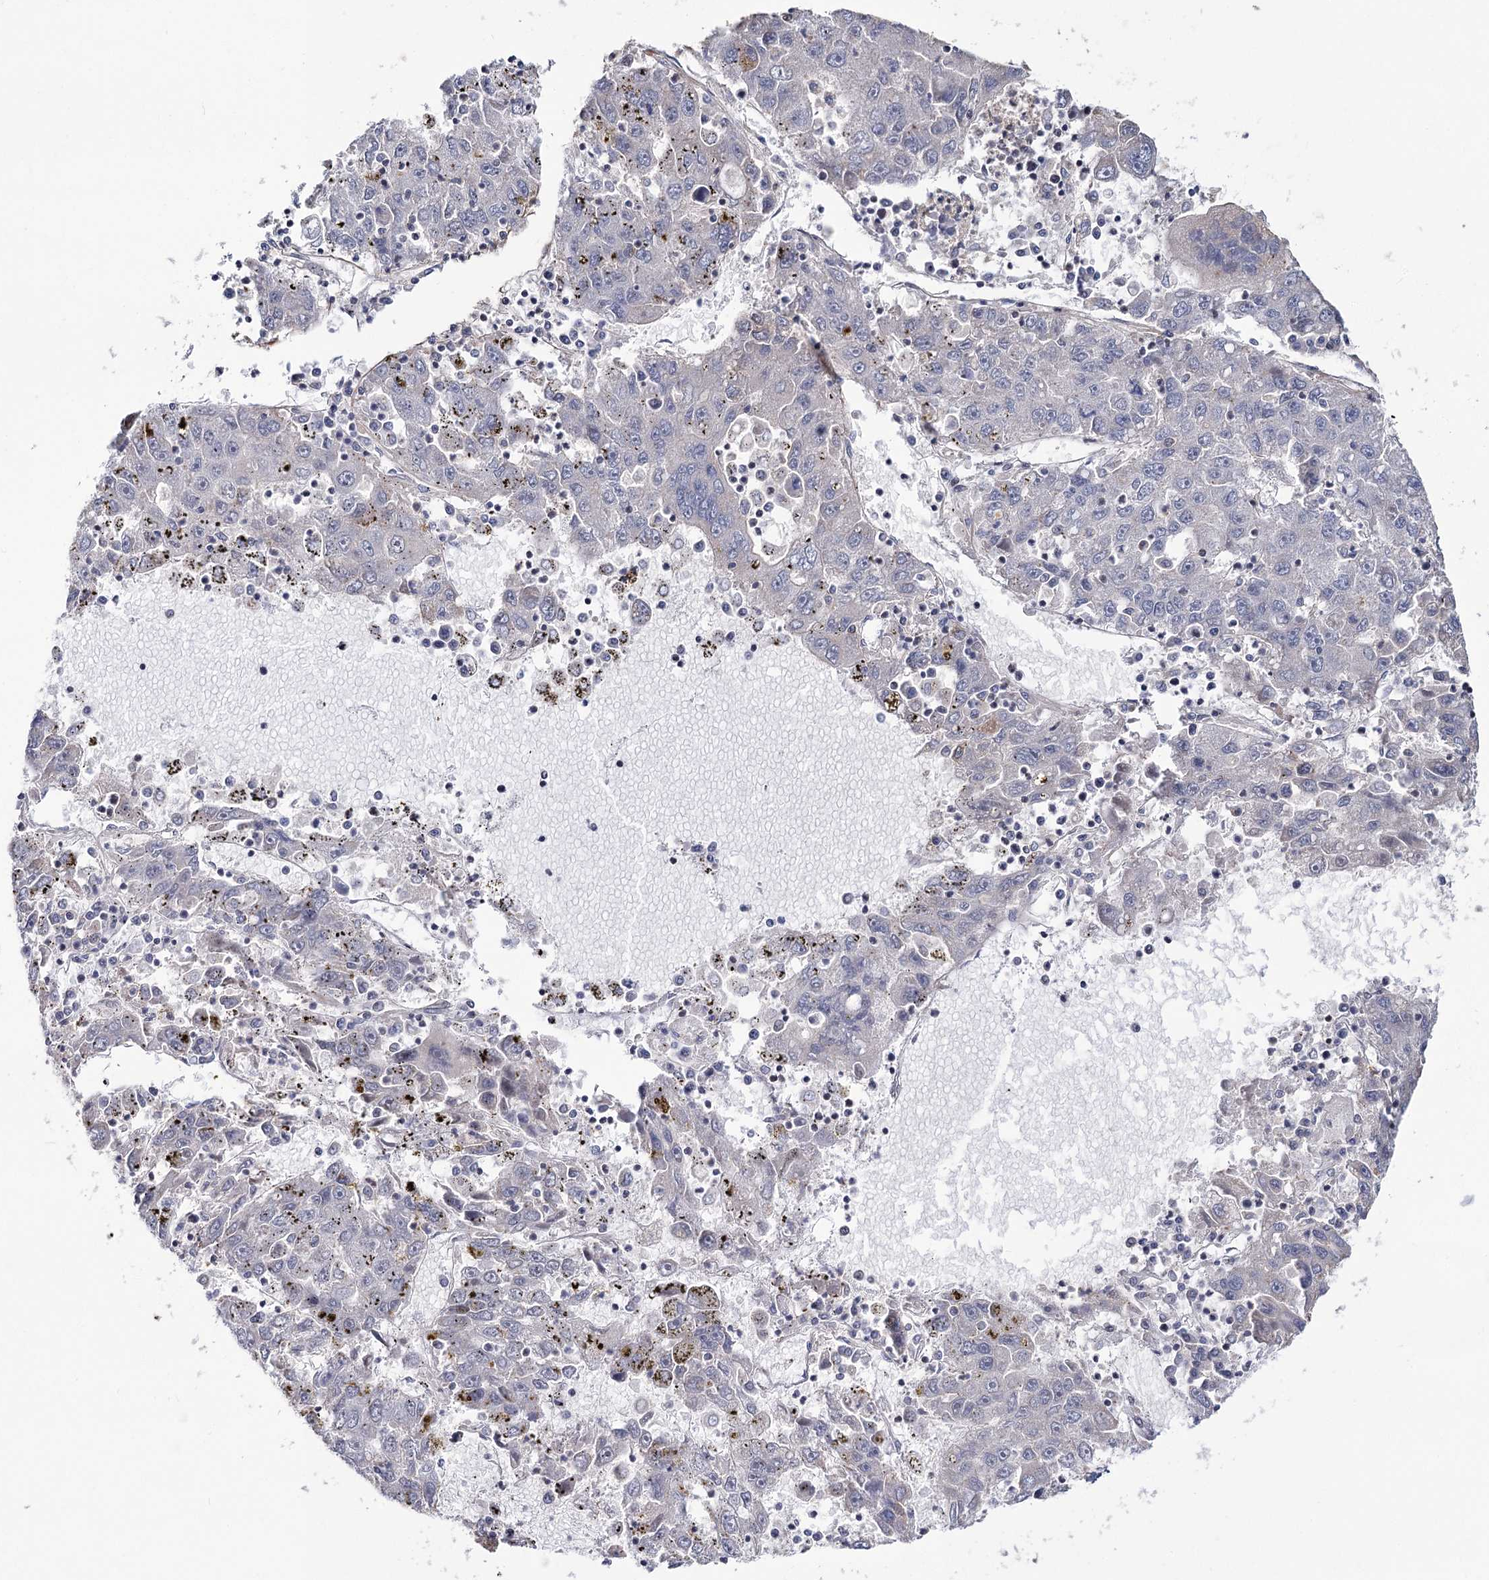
{"staining": {"intensity": "negative", "quantity": "none", "location": "none"}, "tissue": "liver cancer", "cell_type": "Tumor cells", "image_type": "cancer", "snomed": [{"axis": "morphology", "description": "Carcinoma, Hepatocellular, NOS"}, {"axis": "topography", "description": "Liver"}], "caption": "DAB immunohistochemical staining of human liver hepatocellular carcinoma demonstrates no significant expression in tumor cells.", "gene": "ATL2", "patient": {"sex": "male", "age": 49}}